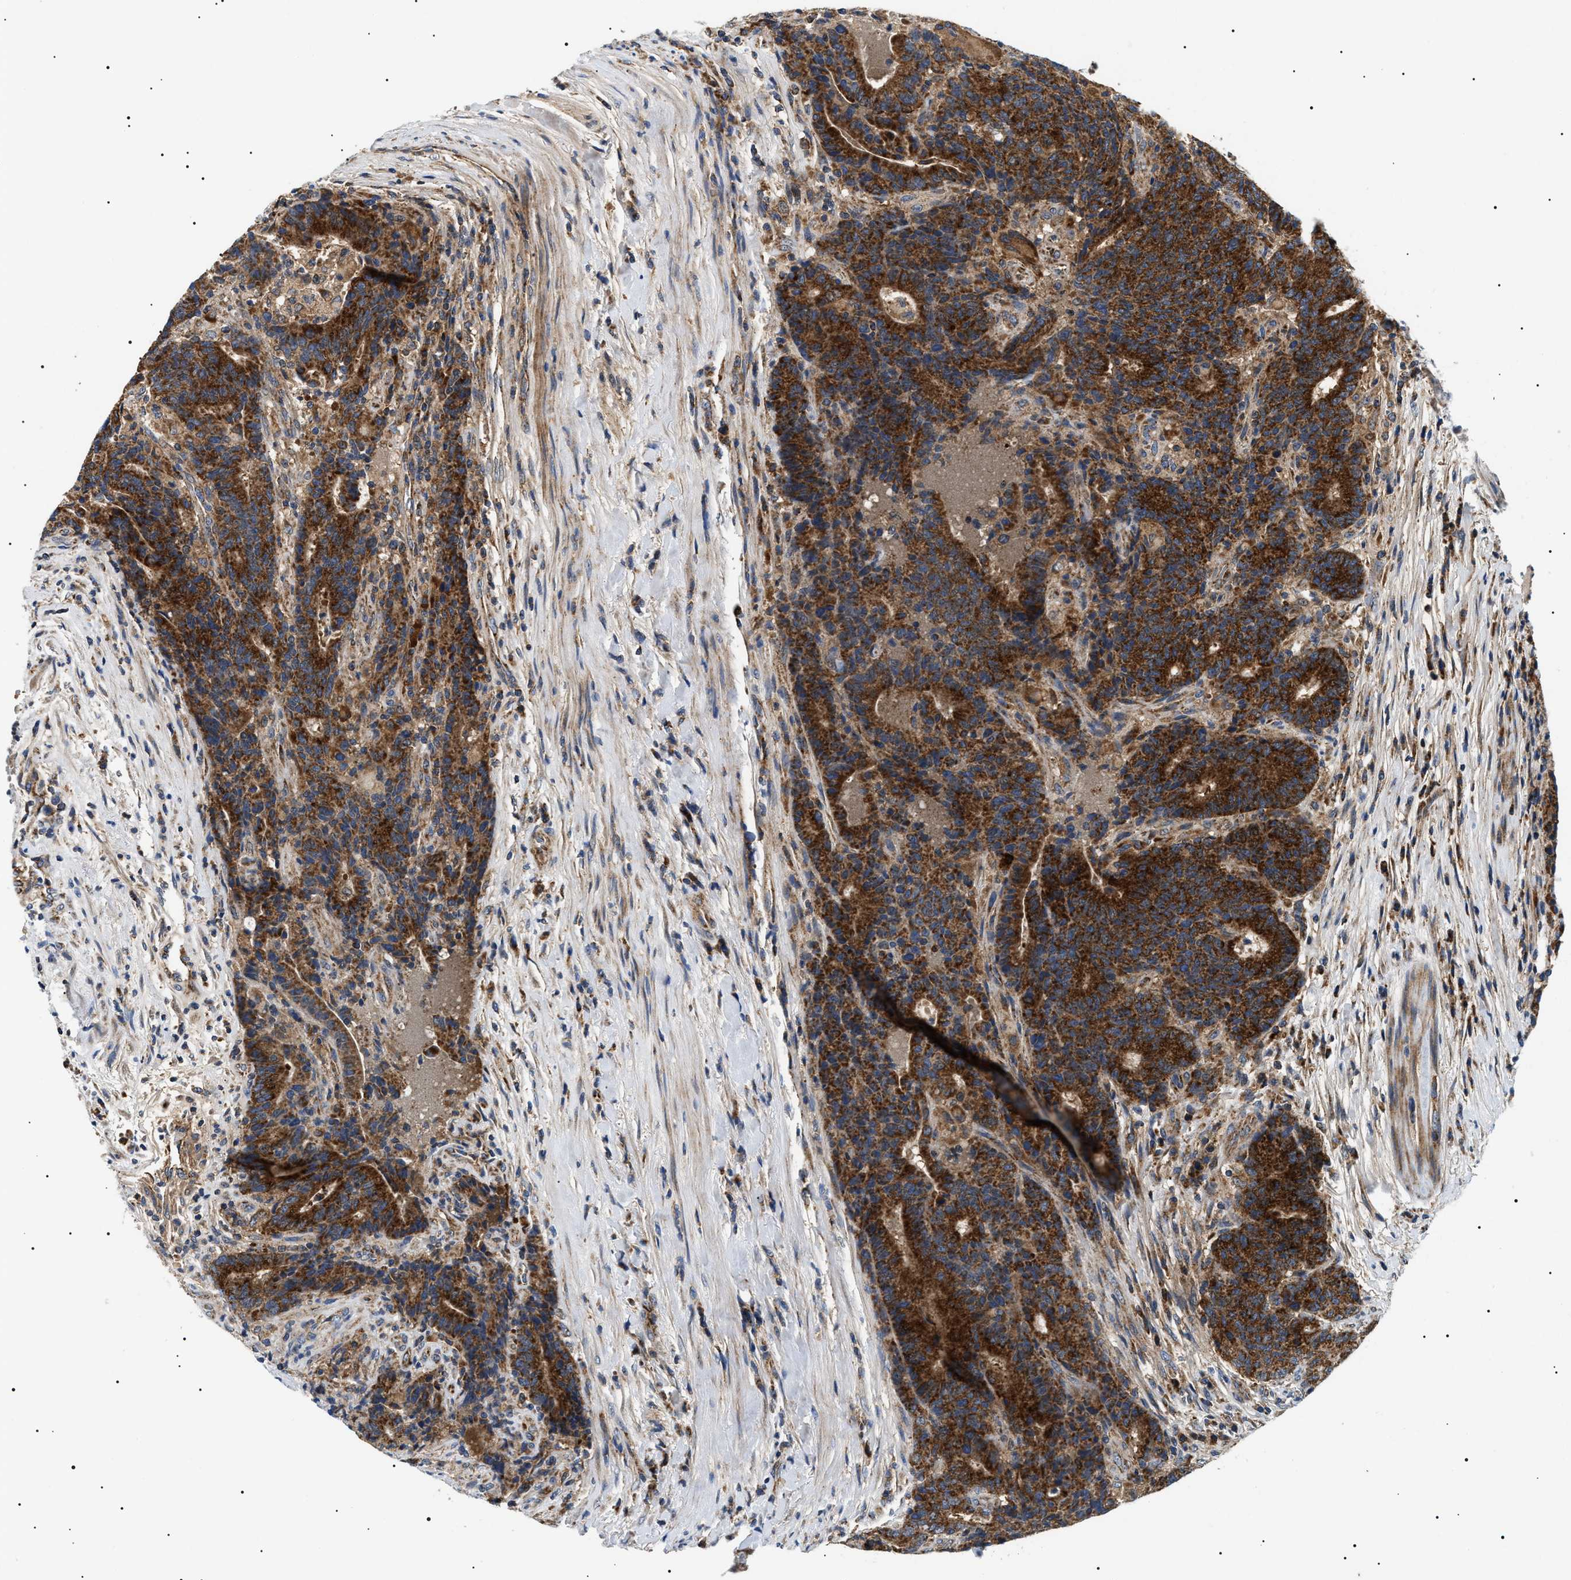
{"staining": {"intensity": "strong", "quantity": ">75%", "location": "cytoplasmic/membranous"}, "tissue": "colorectal cancer", "cell_type": "Tumor cells", "image_type": "cancer", "snomed": [{"axis": "morphology", "description": "Normal tissue, NOS"}, {"axis": "morphology", "description": "Adenocarcinoma, NOS"}, {"axis": "topography", "description": "Colon"}], "caption": "Immunohistochemical staining of adenocarcinoma (colorectal) reveals high levels of strong cytoplasmic/membranous expression in about >75% of tumor cells.", "gene": "OXSM", "patient": {"sex": "female", "age": 75}}